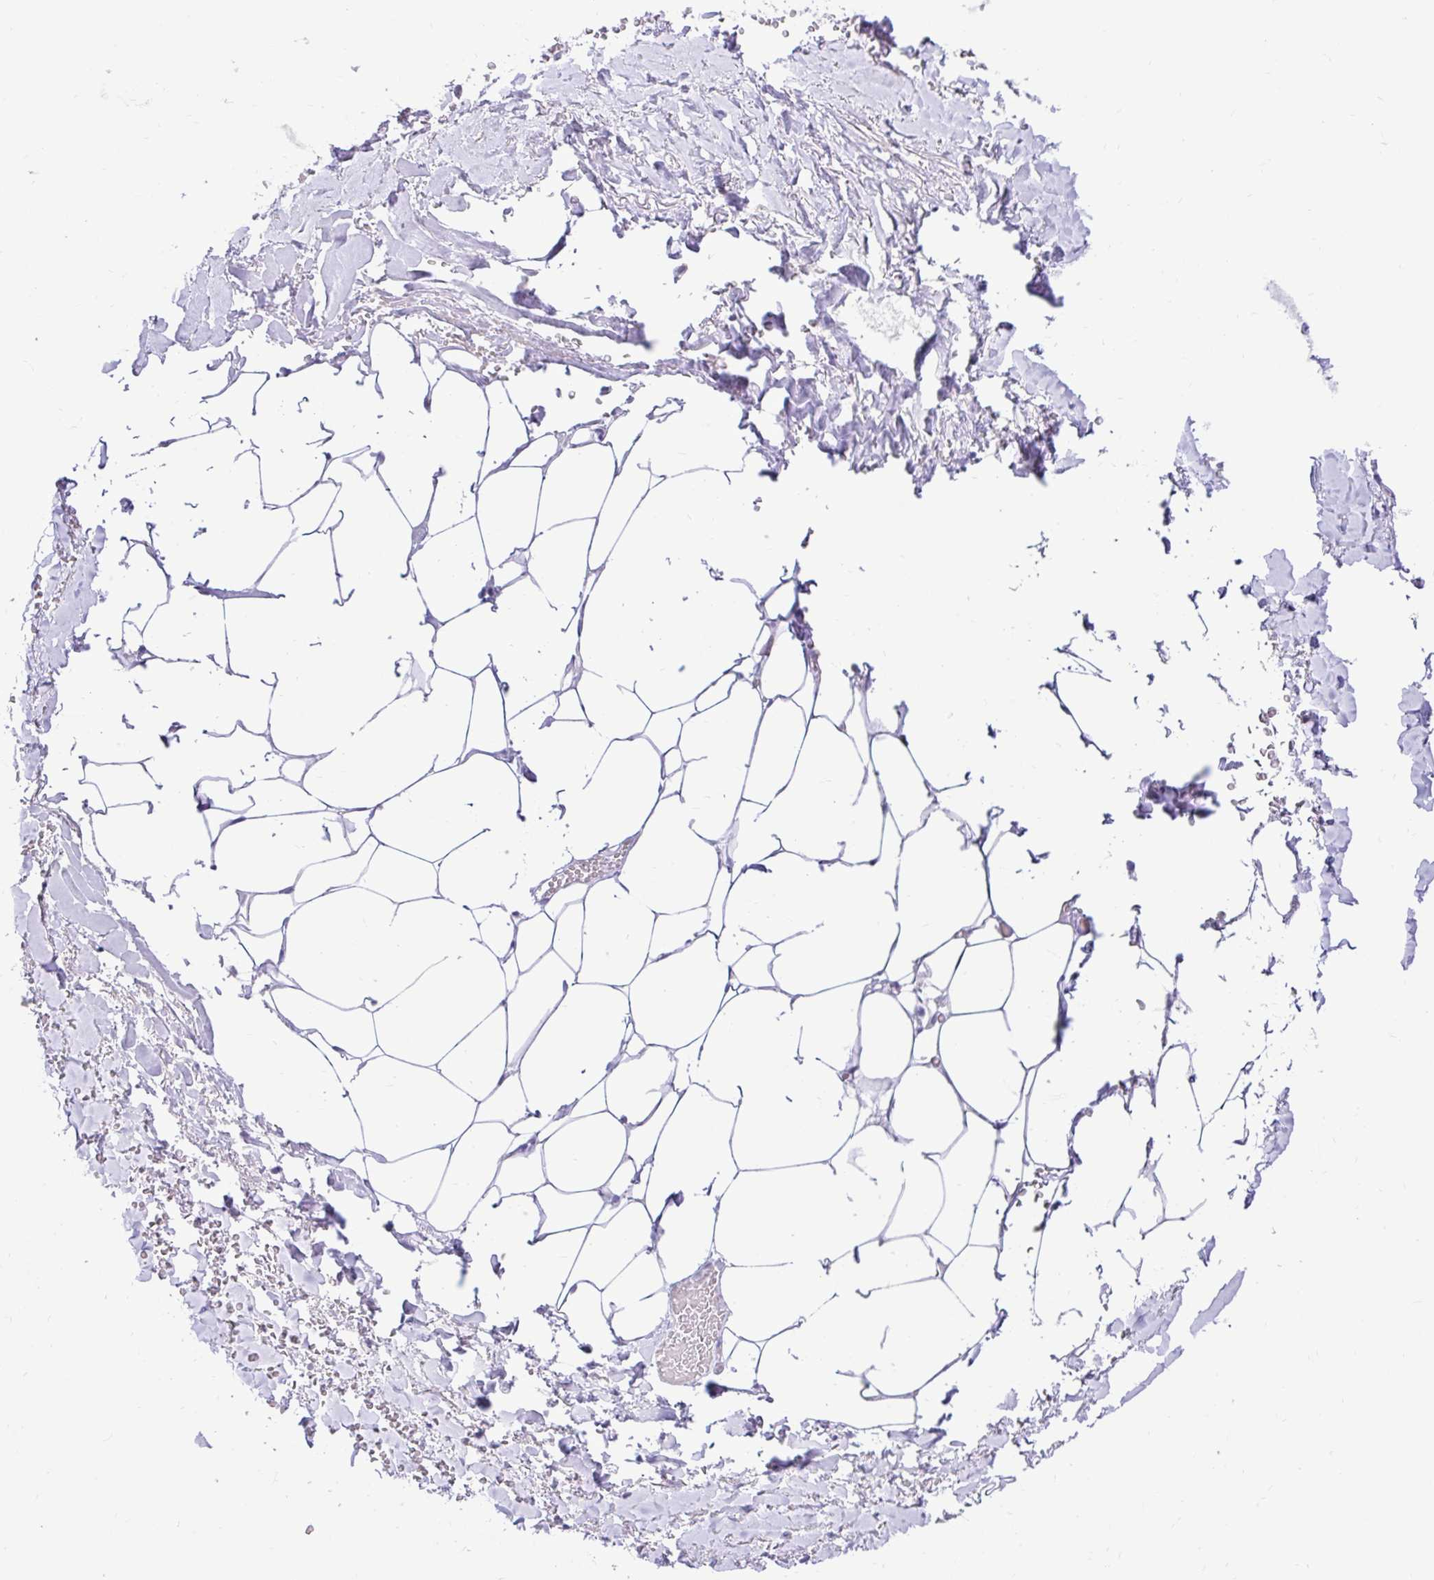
{"staining": {"intensity": "negative", "quantity": "none", "location": "none"}, "tissue": "adipose tissue", "cell_type": "Adipocytes", "image_type": "normal", "snomed": [{"axis": "morphology", "description": "Normal tissue, NOS"}, {"axis": "topography", "description": "Vagina"}, {"axis": "topography", "description": "Peripheral nerve tissue"}], "caption": "The photomicrograph shows no significant positivity in adipocytes of adipose tissue.", "gene": "NHLH2", "patient": {"sex": "female", "age": 71}}